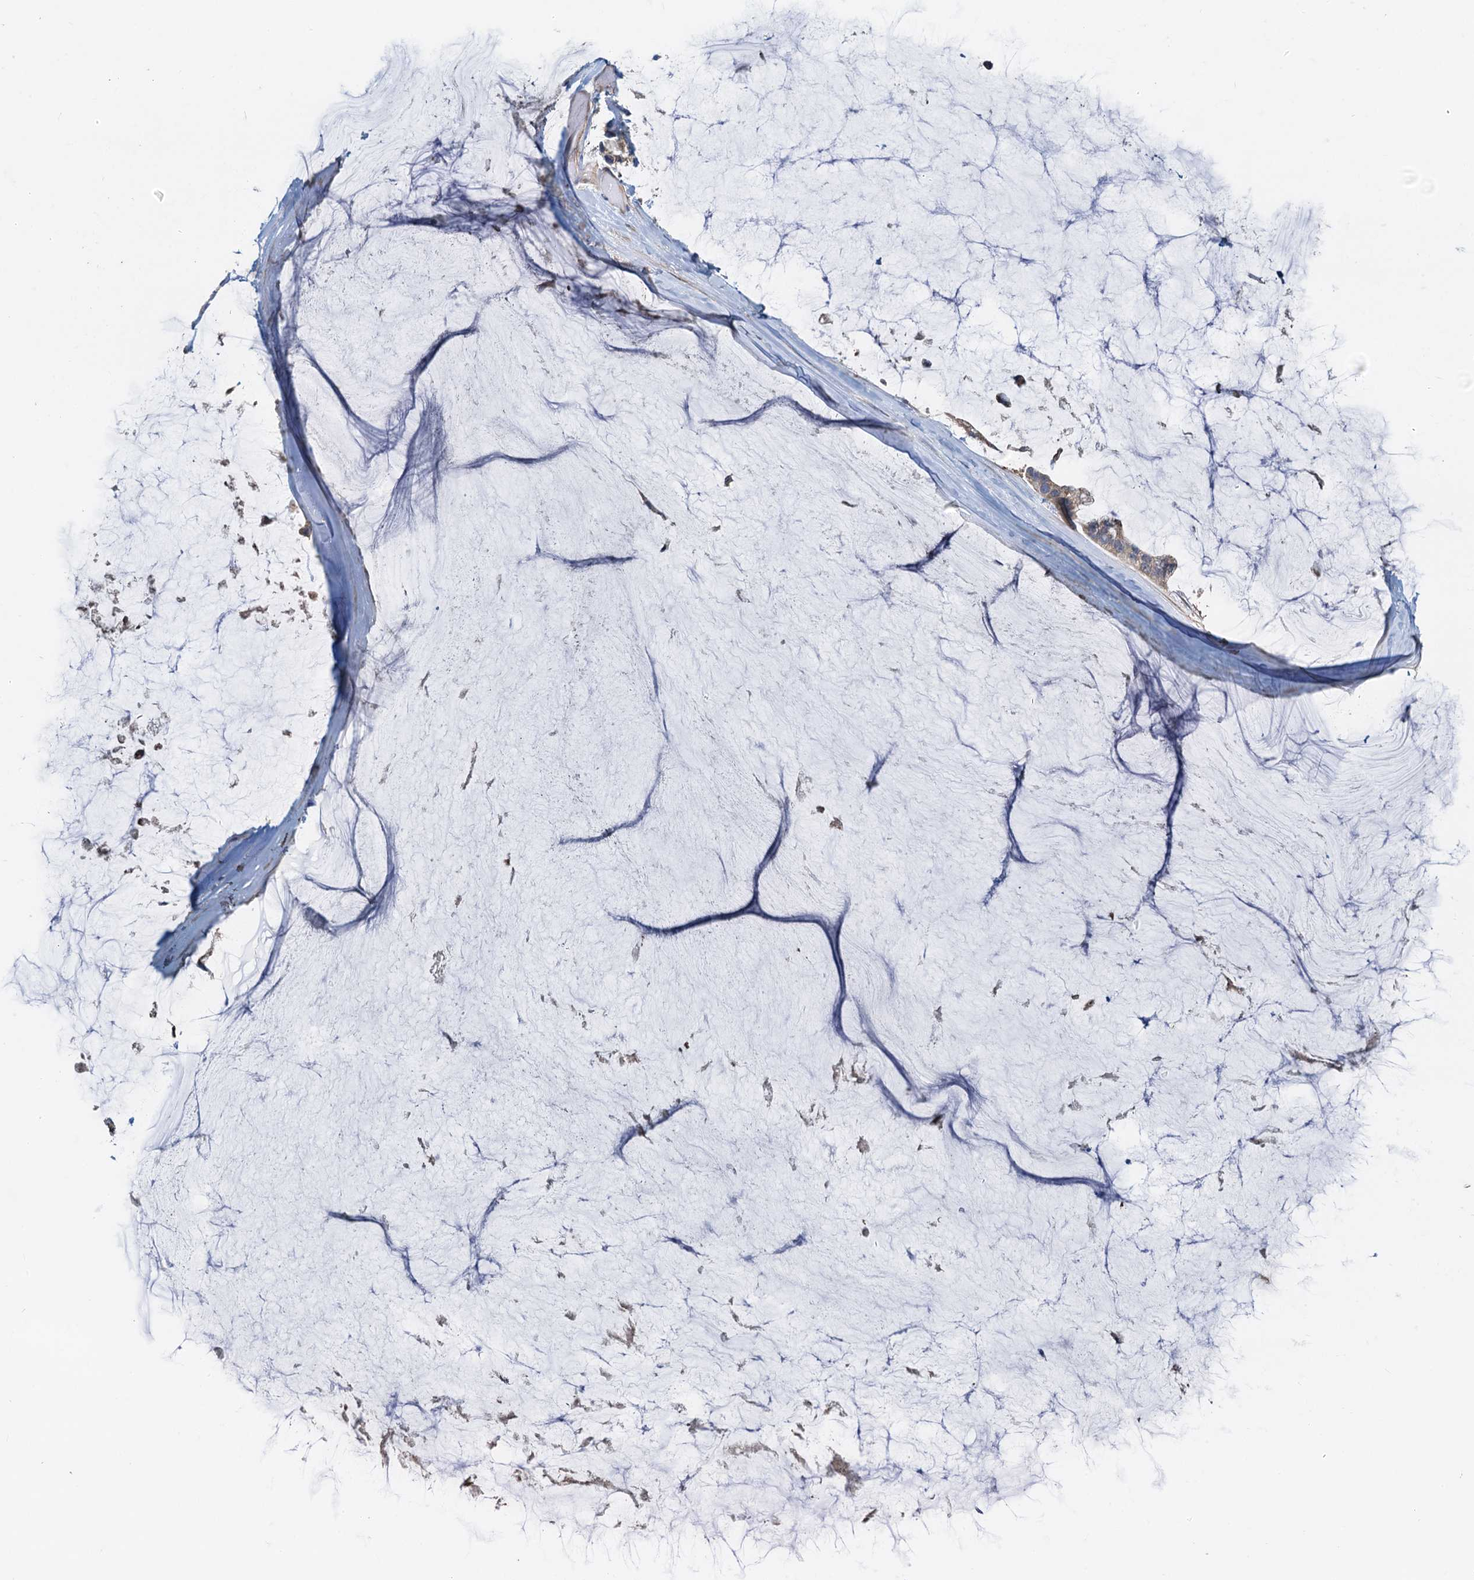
{"staining": {"intensity": "weak", "quantity": ">75%", "location": "cytoplasmic/membranous"}, "tissue": "ovarian cancer", "cell_type": "Tumor cells", "image_type": "cancer", "snomed": [{"axis": "morphology", "description": "Cystadenocarcinoma, mucinous, NOS"}, {"axis": "topography", "description": "Ovary"}], "caption": "Protein staining of ovarian cancer tissue demonstrates weak cytoplasmic/membranous staining in about >75% of tumor cells. (Stains: DAB (3,3'-diaminobenzidine) in brown, nuclei in blue, Microscopy: brightfield microscopy at high magnification).", "gene": "HYI", "patient": {"sex": "female", "age": 39}}